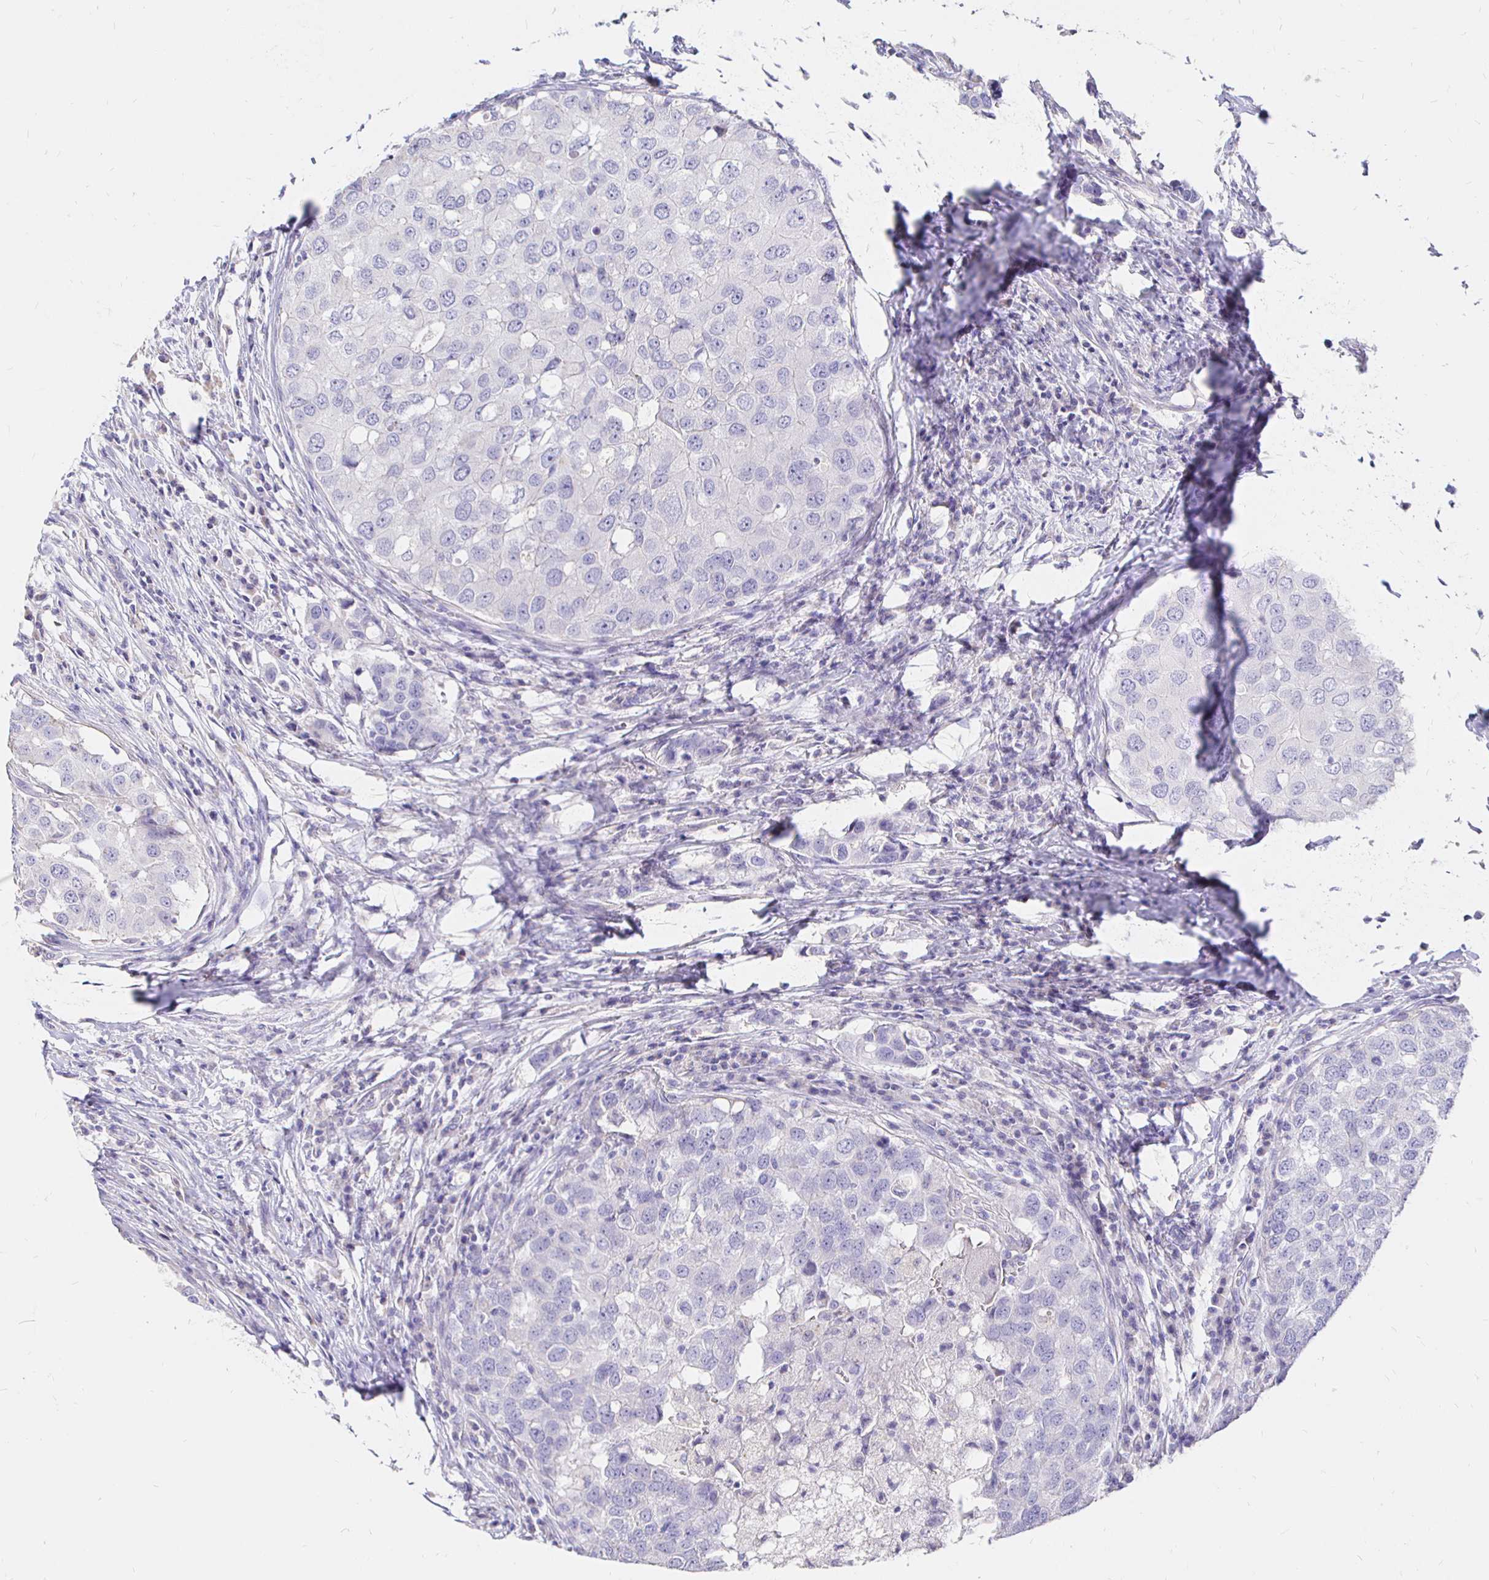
{"staining": {"intensity": "negative", "quantity": "none", "location": "none"}, "tissue": "breast cancer", "cell_type": "Tumor cells", "image_type": "cancer", "snomed": [{"axis": "morphology", "description": "Duct carcinoma"}, {"axis": "topography", "description": "Breast"}], "caption": "There is no significant positivity in tumor cells of breast invasive ductal carcinoma.", "gene": "NECAB1", "patient": {"sex": "female", "age": 27}}